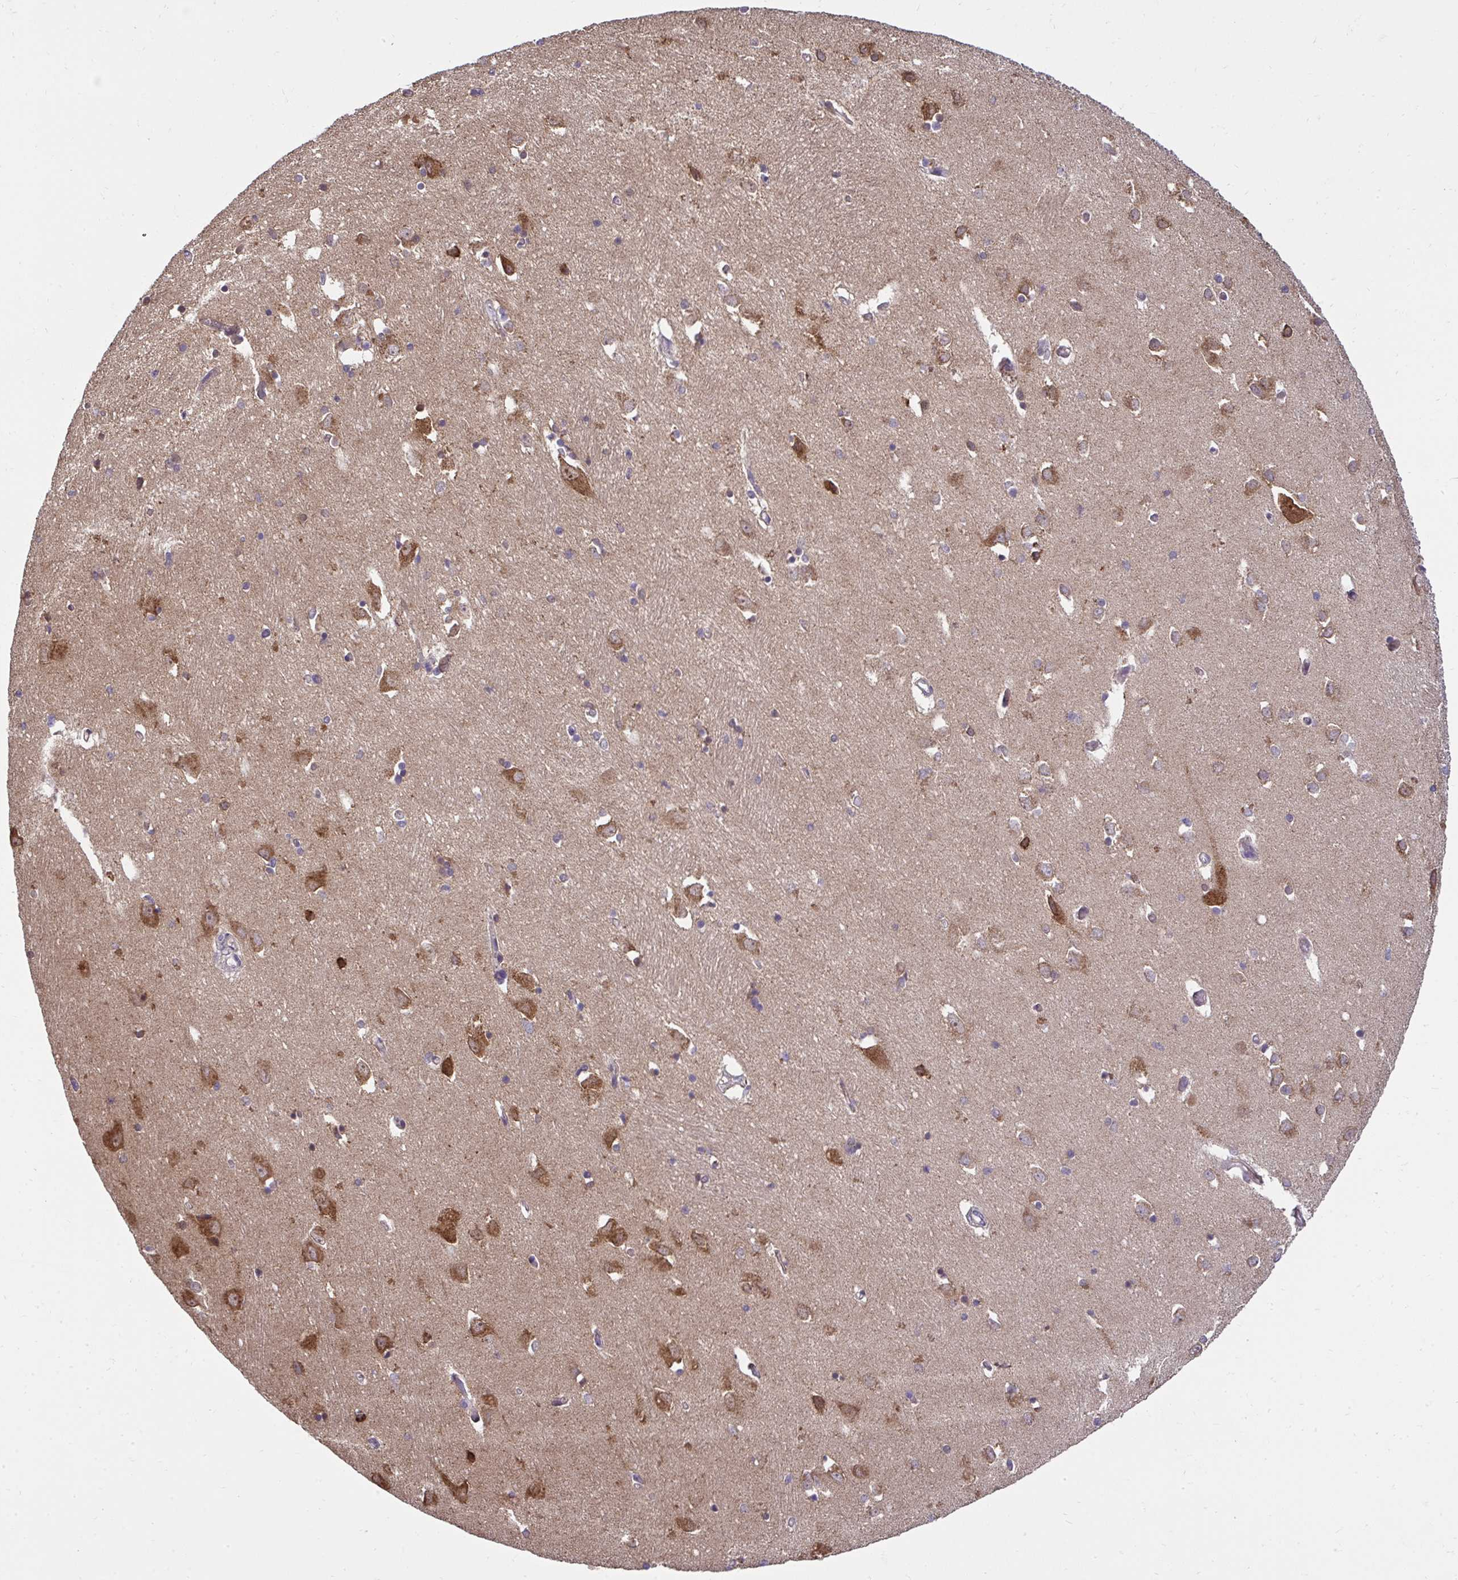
{"staining": {"intensity": "moderate", "quantity": "<25%", "location": "cytoplasmic/membranous"}, "tissue": "caudate", "cell_type": "Glial cells", "image_type": "normal", "snomed": [{"axis": "morphology", "description": "Normal tissue, NOS"}, {"axis": "topography", "description": "Lateral ventricle wall"}, {"axis": "topography", "description": "Hippocampus"}], "caption": "Protein staining shows moderate cytoplasmic/membranous positivity in about <25% of glial cells in unremarkable caudate. Nuclei are stained in blue.", "gene": "RDH14", "patient": {"sex": "female", "age": 63}}